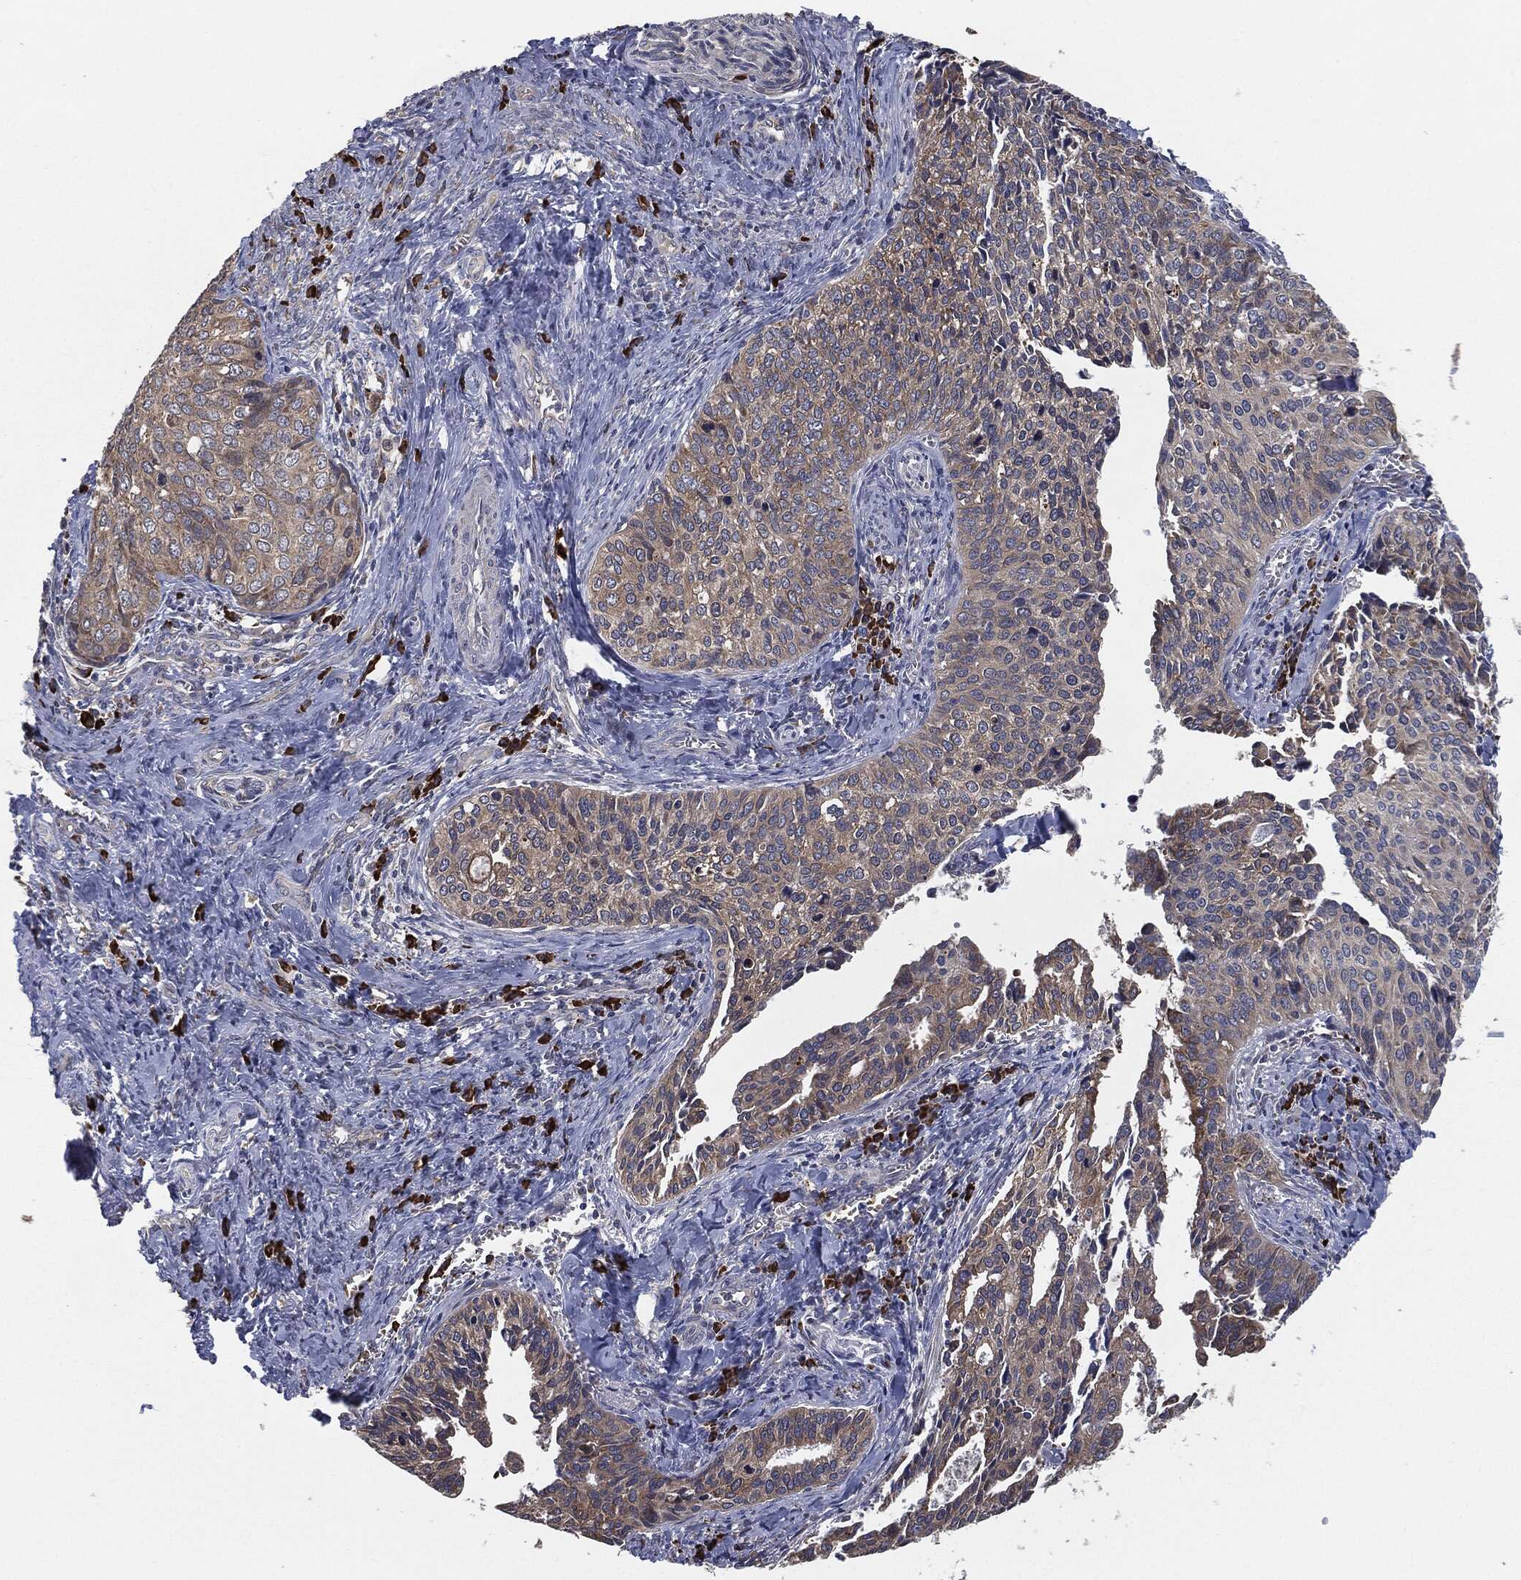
{"staining": {"intensity": "weak", "quantity": "<25%", "location": "cytoplasmic/membranous"}, "tissue": "cervical cancer", "cell_type": "Tumor cells", "image_type": "cancer", "snomed": [{"axis": "morphology", "description": "Squamous cell carcinoma, NOS"}, {"axis": "topography", "description": "Cervix"}], "caption": "A histopathology image of cervical squamous cell carcinoma stained for a protein demonstrates no brown staining in tumor cells.", "gene": "PRDX4", "patient": {"sex": "female", "age": 29}}